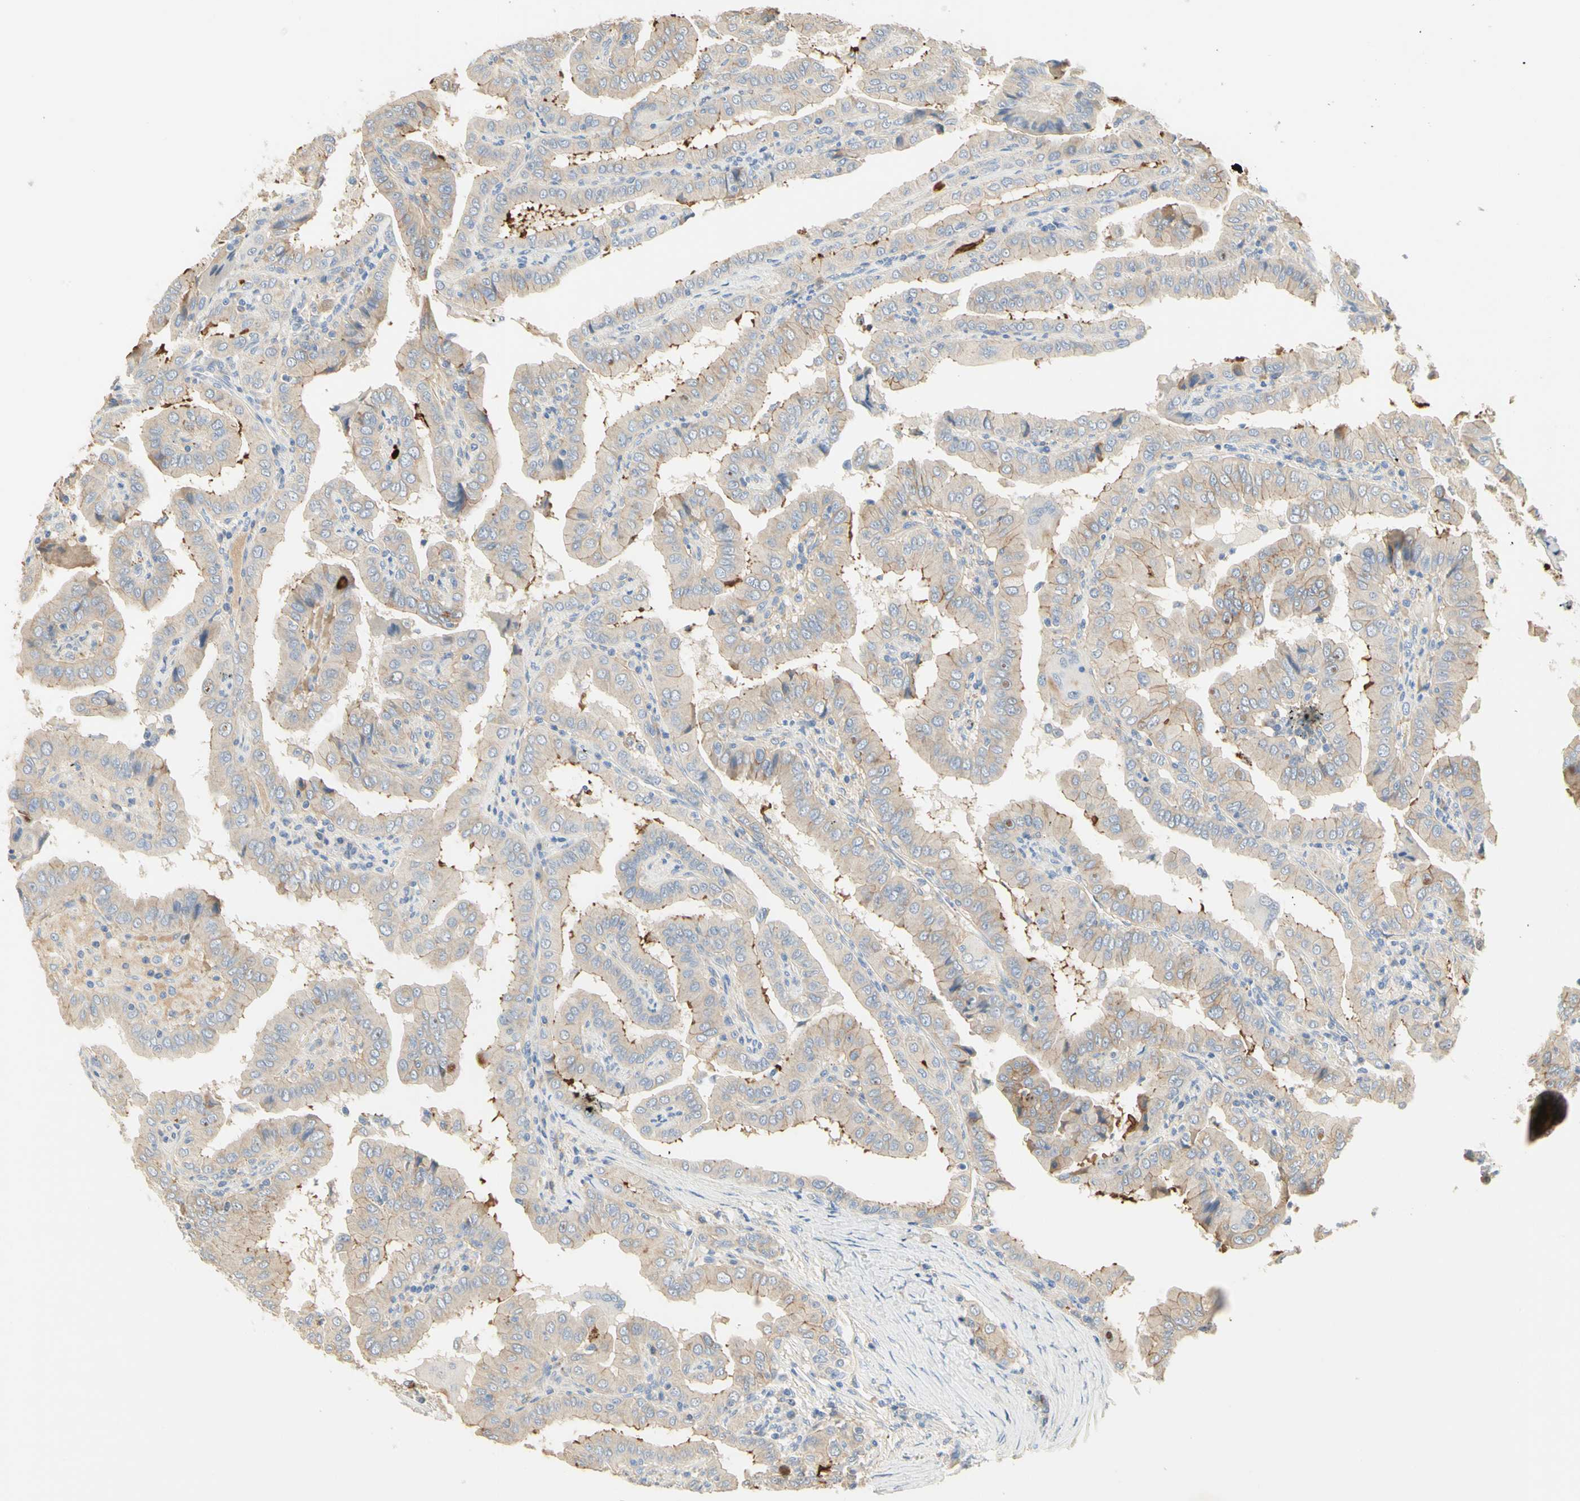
{"staining": {"intensity": "moderate", "quantity": "25%-75%", "location": "cytoplasmic/membranous"}, "tissue": "thyroid cancer", "cell_type": "Tumor cells", "image_type": "cancer", "snomed": [{"axis": "morphology", "description": "Papillary adenocarcinoma, NOS"}, {"axis": "topography", "description": "Thyroid gland"}], "caption": "Human papillary adenocarcinoma (thyroid) stained for a protein (brown) demonstrates moderate cytoplasmic/membranous positive positivity in about 25%-75% of tumor cells.", "gene": "NECTIN4", "patient": {"sex": "male", "age": 33}}